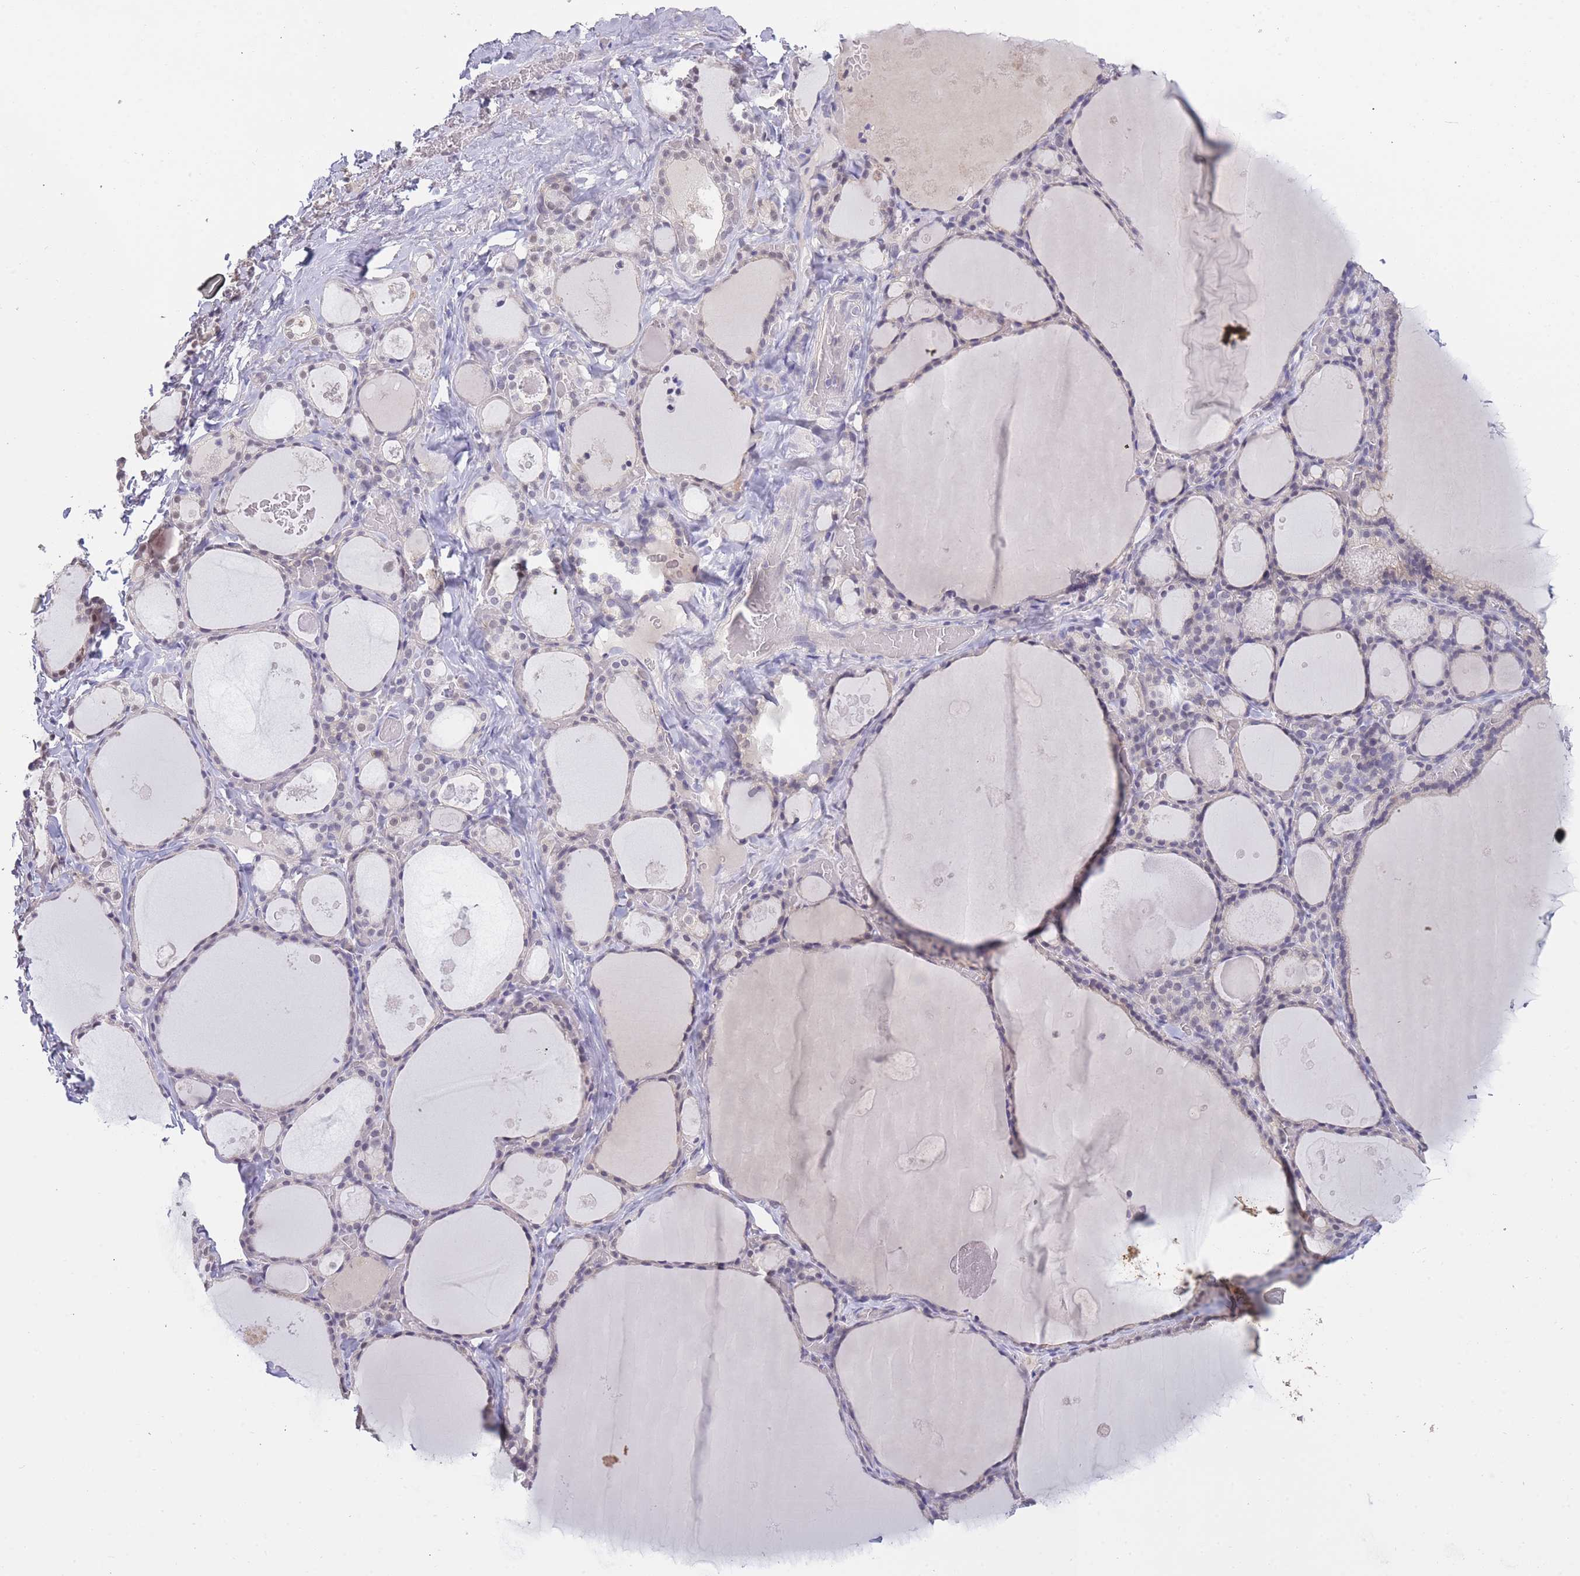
{"staining": {"intensity": "weak", "quantity": "<25%", "location": "nuclear"}, "tissue": "thyroid gland", "cell_type": "Glandular cells", "image_type": "normal", "snomed": [{"axis": "morphology", "description": "Normal tissue, NOS"}, {"axis": "topography", "description": "Thyroid gland"}], "caption": "Glandular cells show no significant protein staining in unremarkable thyroid gland.", "gene": "GOLGA6L1", "patient": {"sex": "male", "age": 56}}